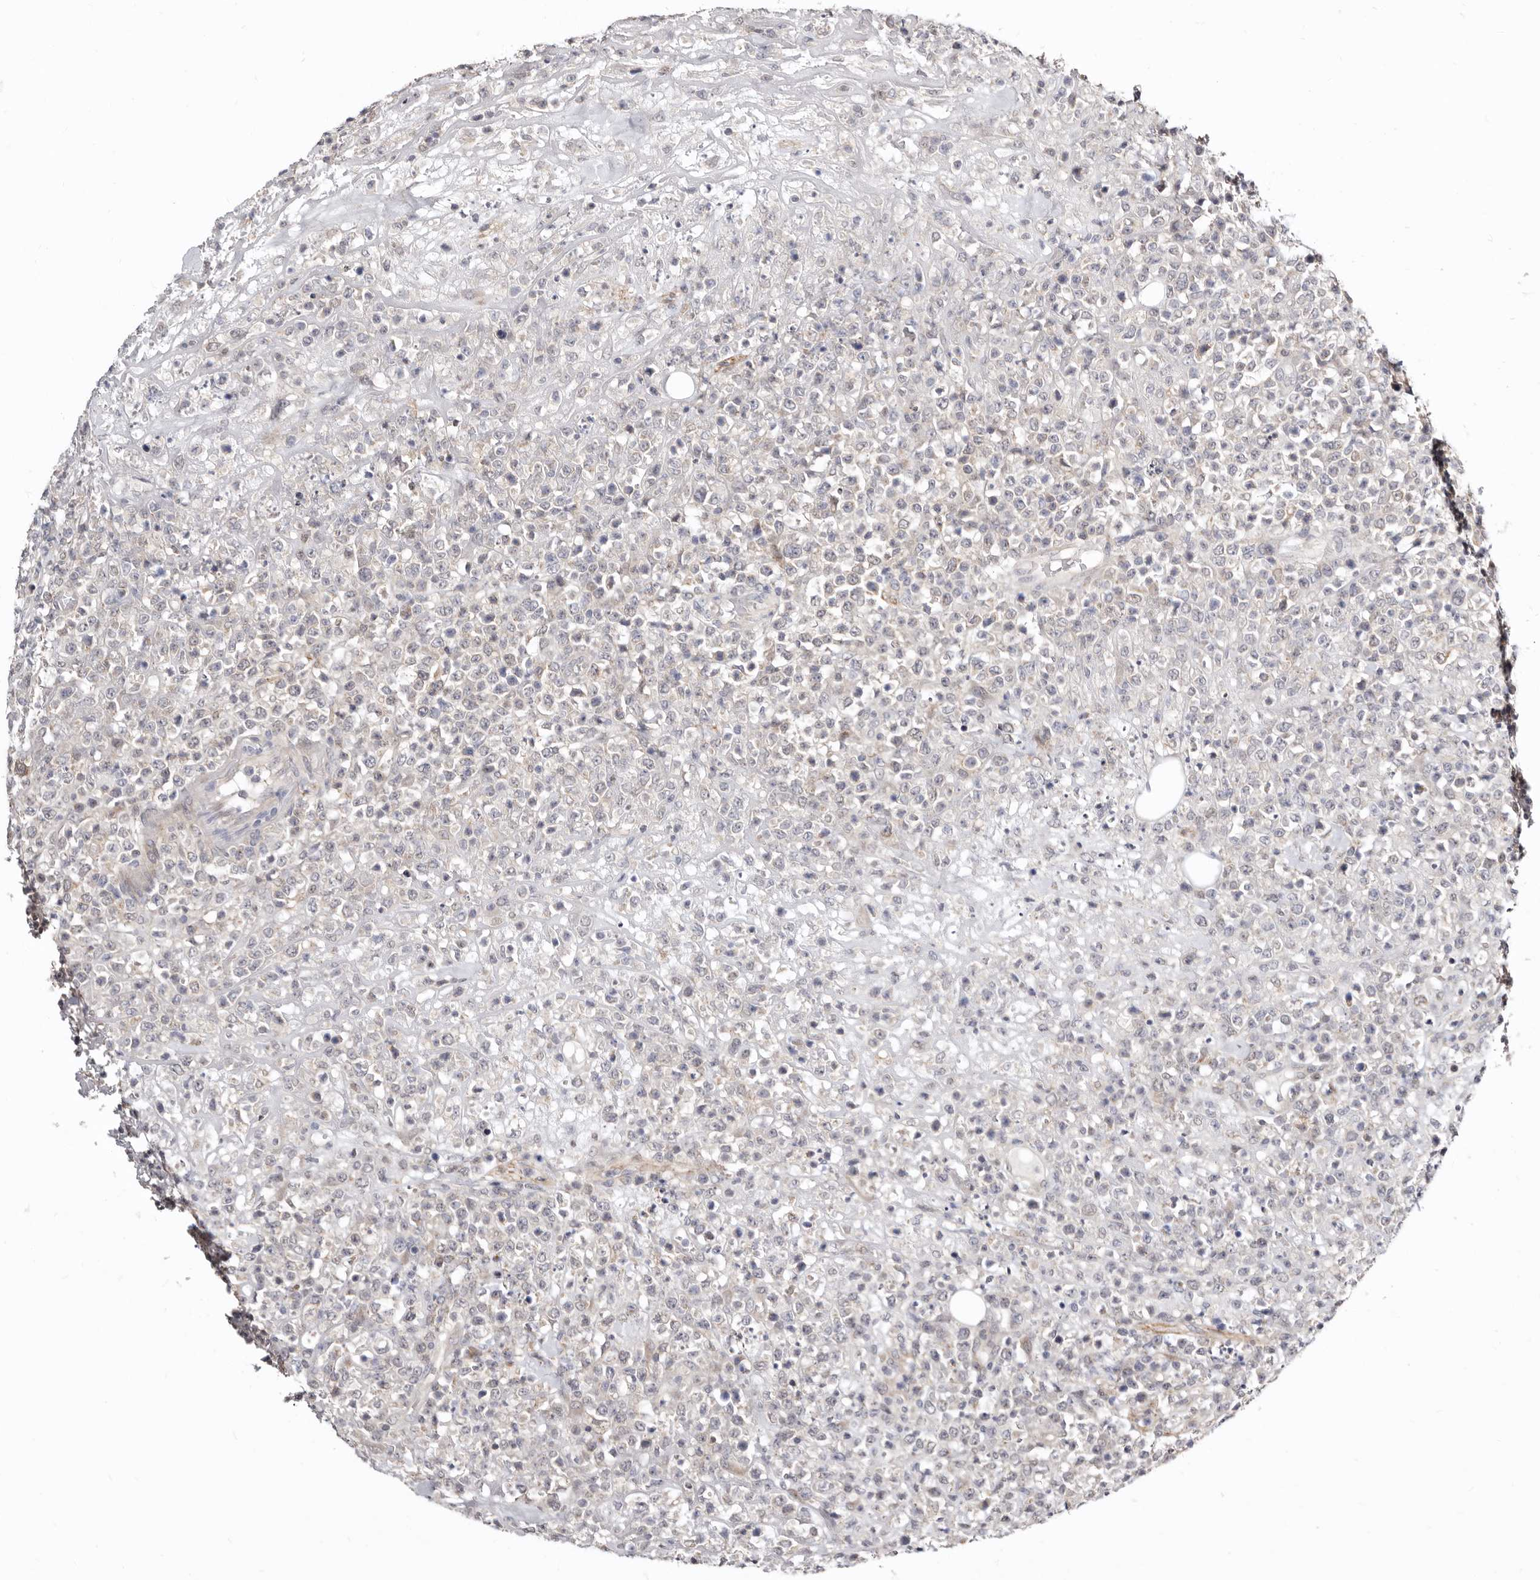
{"staining": {"intensity": "negative", "quantity": "none", "location": "none"}, "tissue": "lymphoma", "cell_type": "Tumor cells", "image_type": "cancer", "snomed": [{"axis": "morphology", "description": "Malignant lymphoma, non-Hodgkin's type, High grade"}, {"axis": "topography", "description": "Colon"}], "caption": "The IHC micrograph has no significant positivity in tumor cells of lymphoma tissue.", "gene": "KLHL4", "patient": {"sex": "female", "age": 53}}